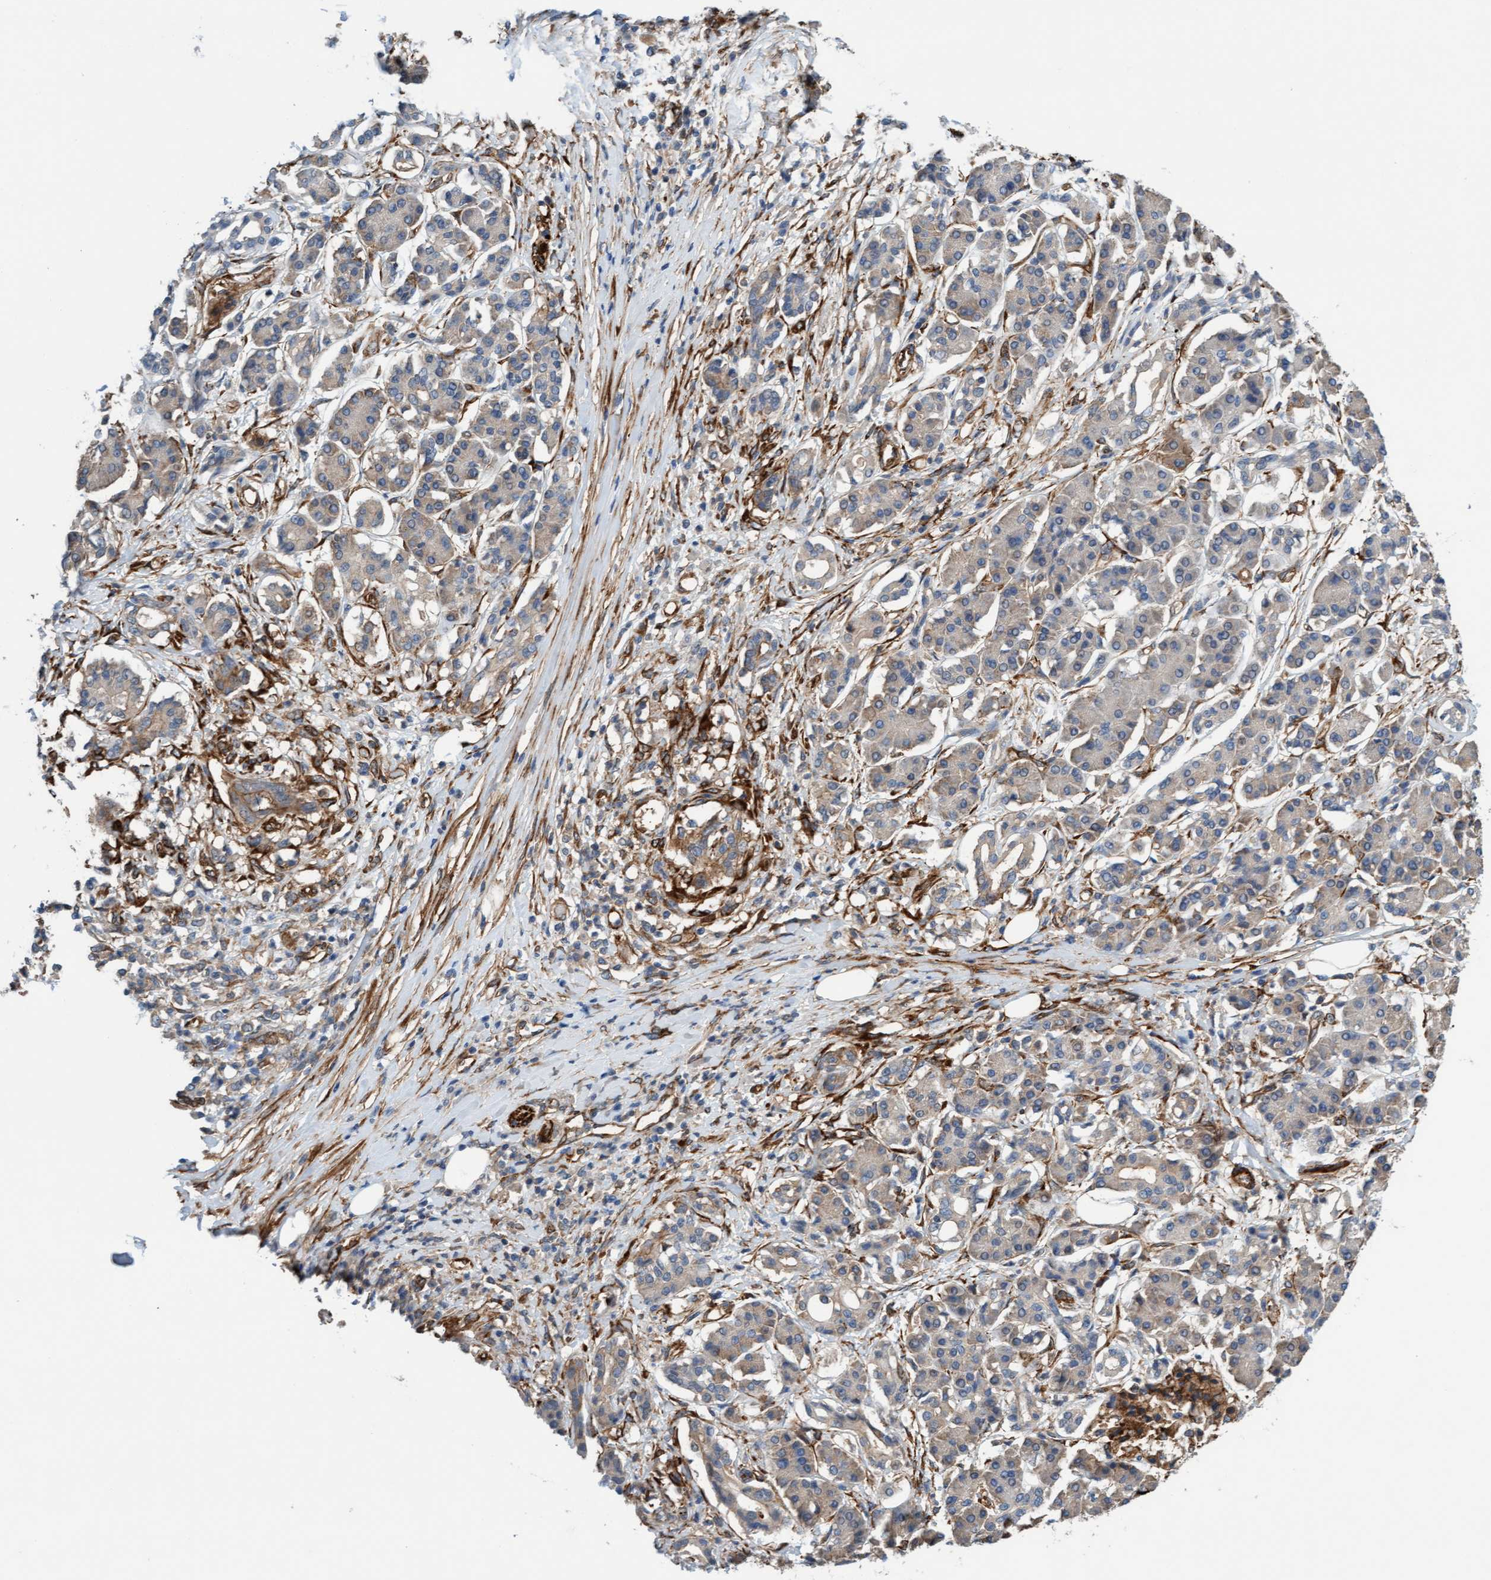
{"staining": {"intensity": "weak", "quantity": "<25%", "location": "cytoplasmic/membranous"}, "tissue": "pancreatic cancer", "cell_type": "Tumor cells", "image_type": "cancer", "snomed": [{"axis": "morphology", "description": "Adenocarcinoma, NOS"}, {"axis": "topography", "description": "Pancreas"}], "caption": "Pancreatic cancer (adenocarcinoma) stained for a protein using IHC shows no positivity tumor cells.", "gene": "FMNL3", "patient": {"sex": "female", "age": 56}}